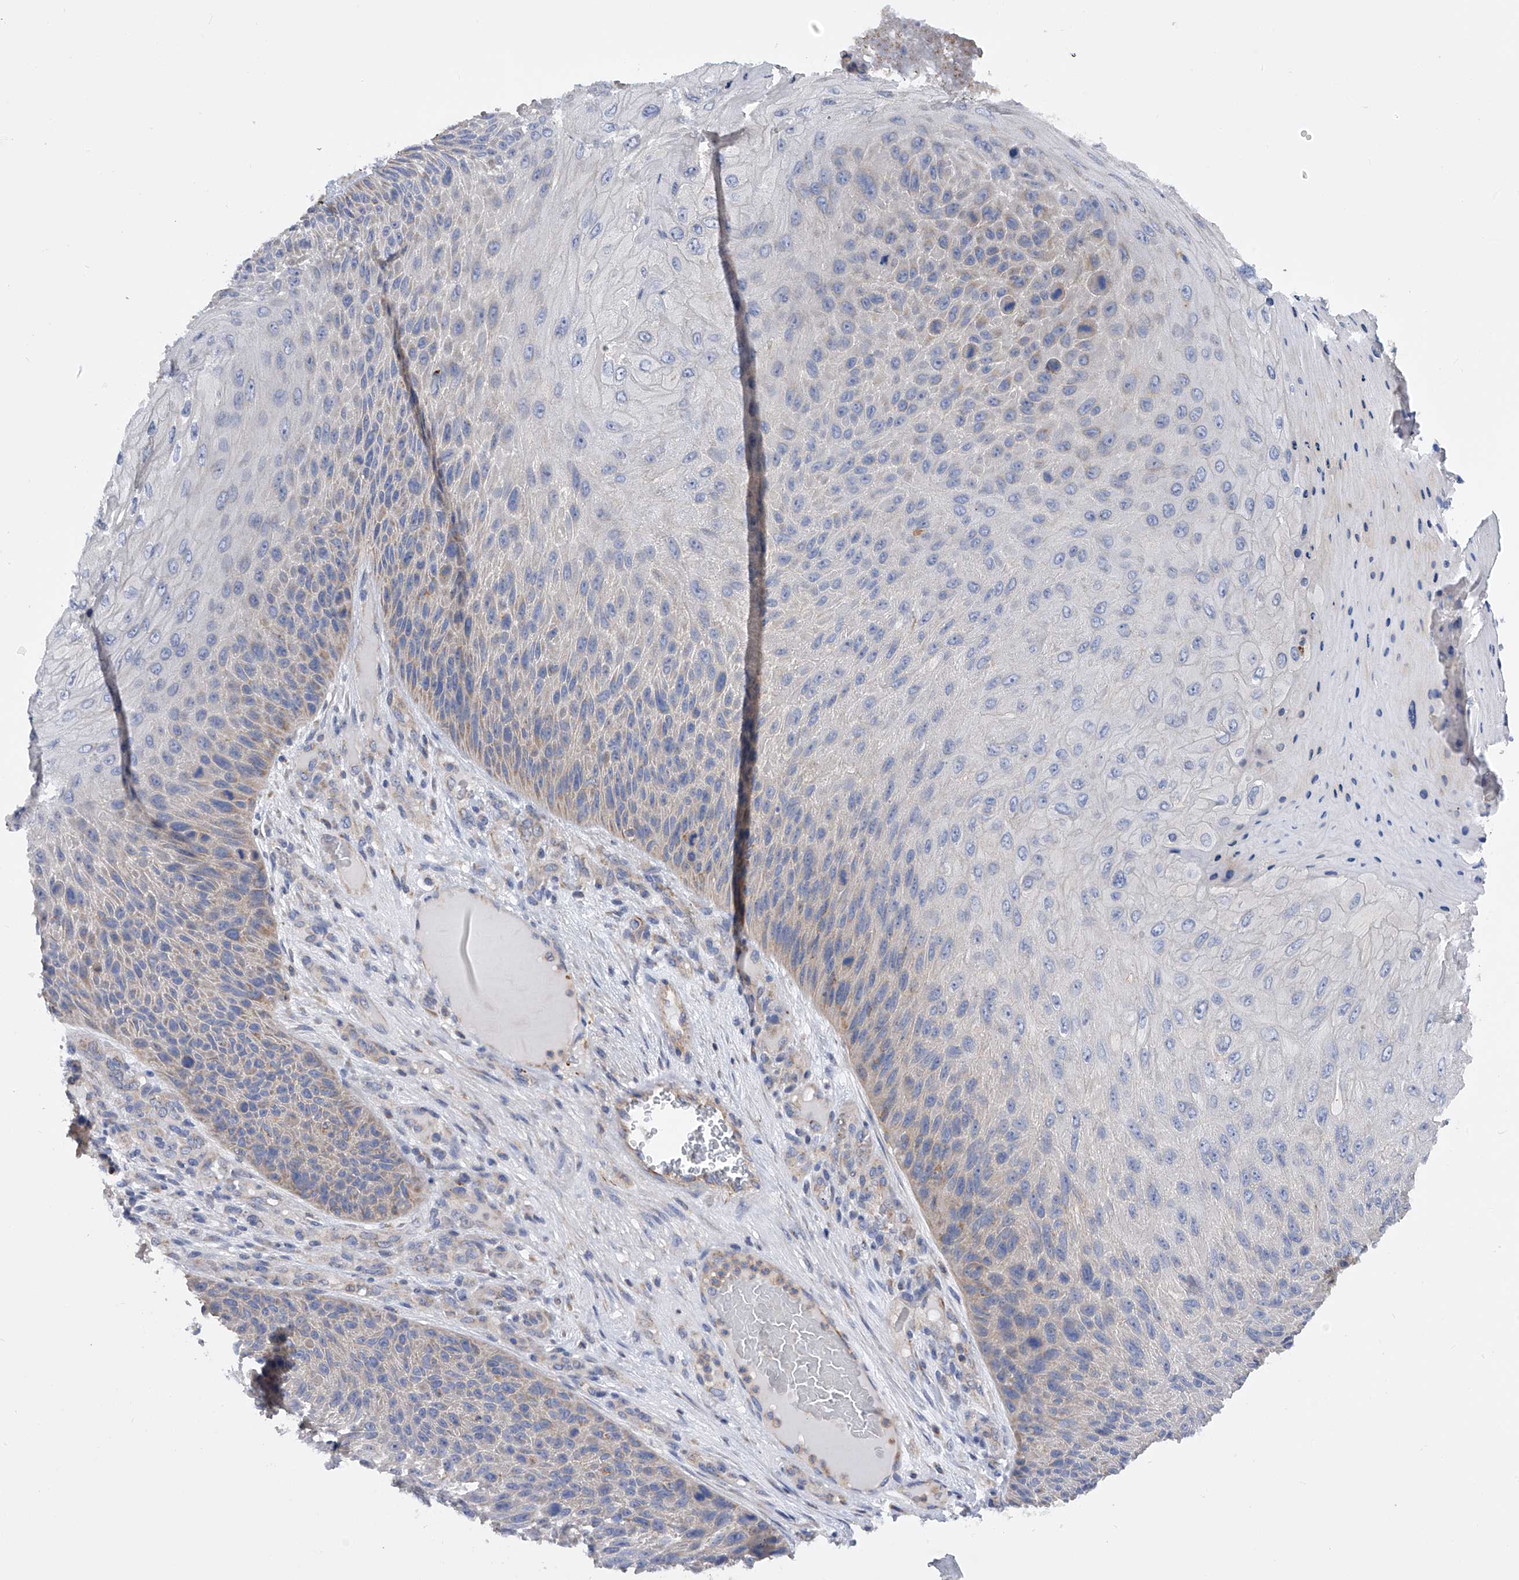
{"staining": {"intensity": "weak", "quantity": "<25%", "location": "cytoplasmic/membranous"}, "tissue": "skin cancer", "cell_type": "Tumor cells", "image_type": "cancer", "snomed": [{"axis": "morphology", "description": "Squamous cell carcinoma, NOS"}, {"axis": "topography", "description": "Skin"}], "caption": "Skin cancer stained for a protein using immunohistochemistry shows no expression tumor cells.", "gene": "MLYCD", "patient": {"sex": "female", "age": 88}}